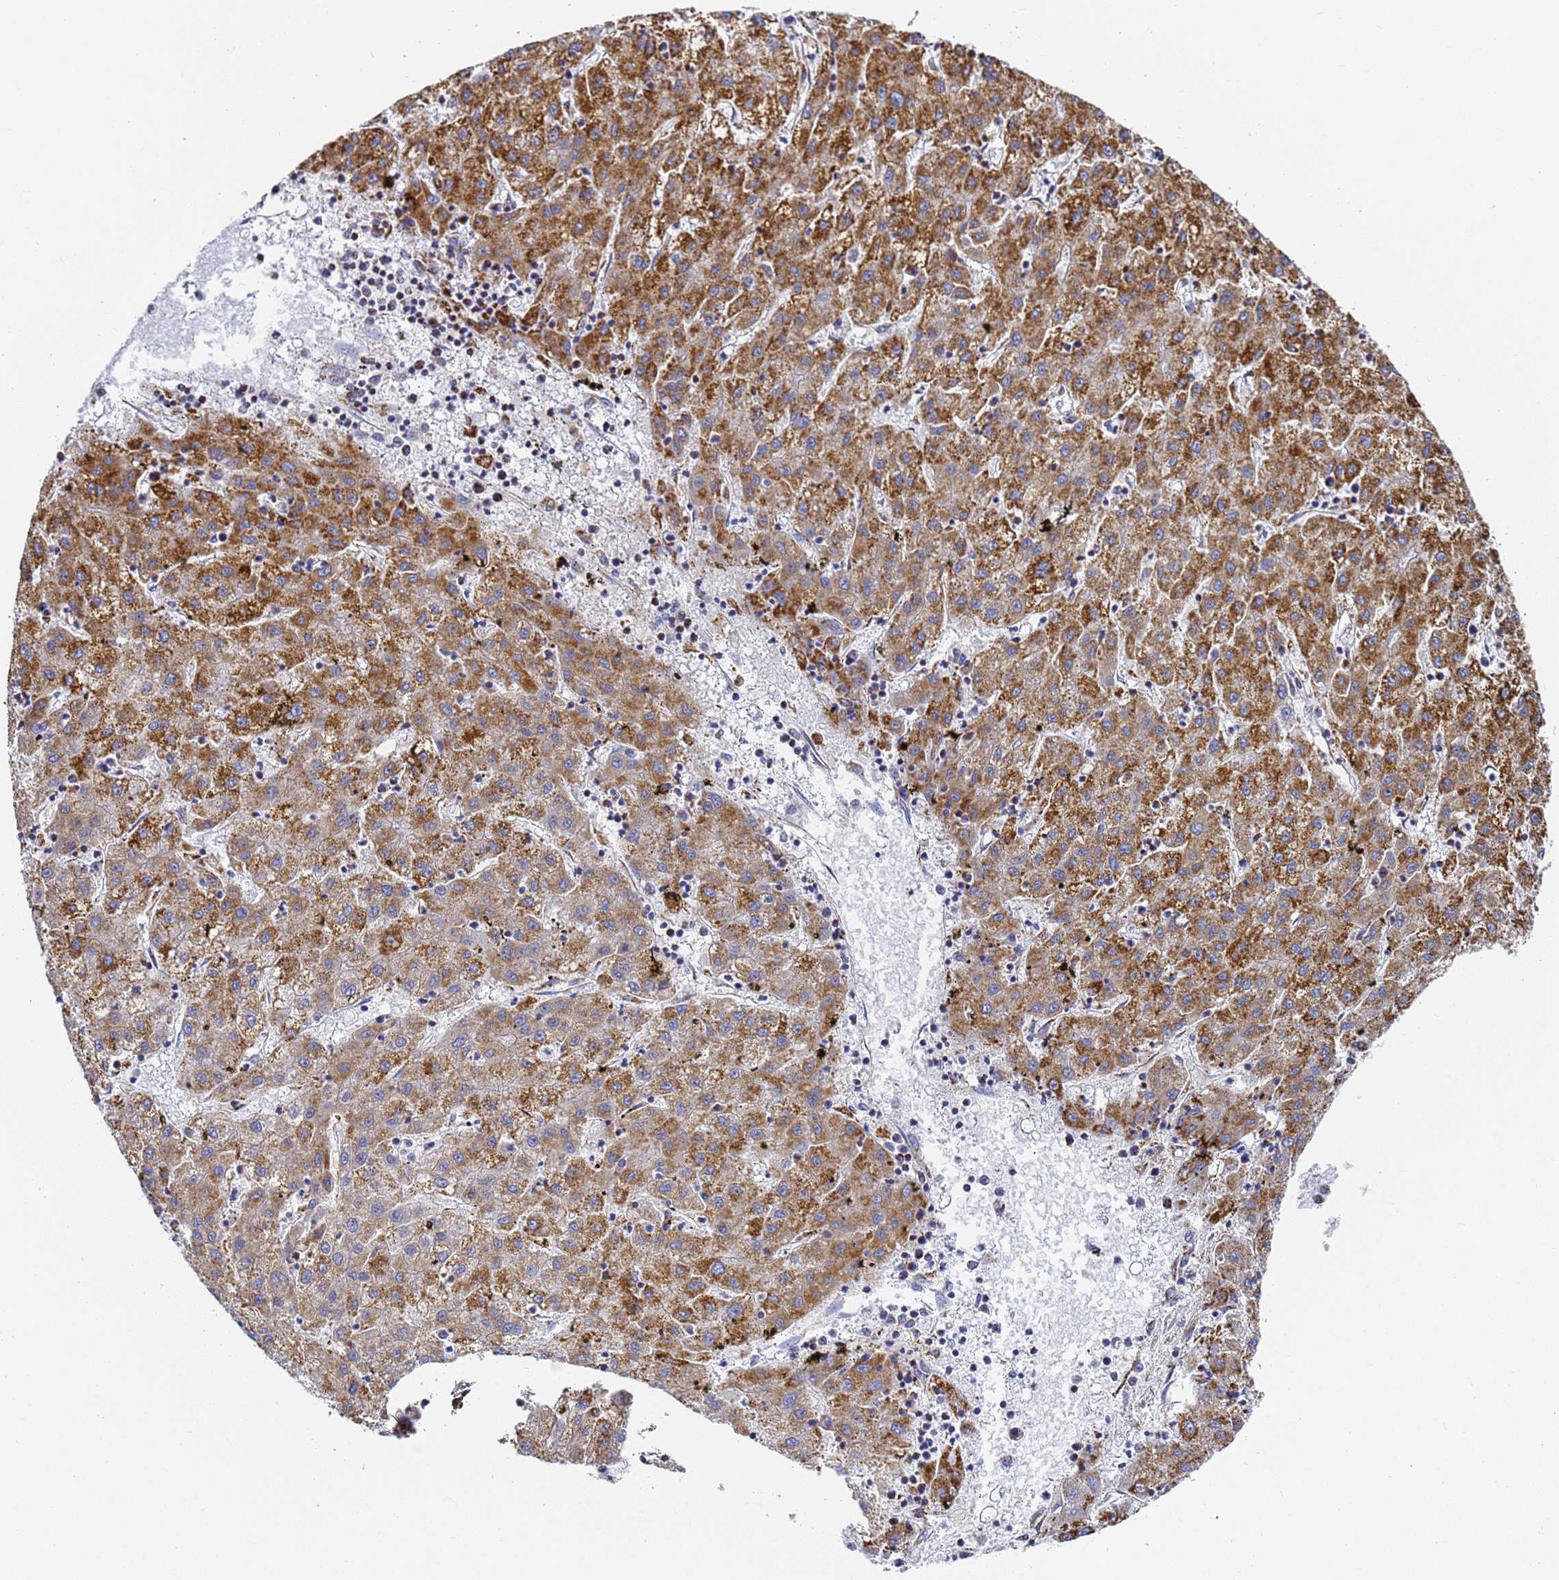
{"staining": {"intensity": "strong", "quantity": ">75%", "location": "cytoplasmic/membranous"}, "tissue": "liver cancer", "cell_type": "Tumor cells", "image_type": "cancer", "snomed": [{"axis": "morphology", "description": "Carcinoma, Hepatocellular, NOS"}, {"axis": "topography", "description": "Liver"}], "caption": "Liver cancer (hepatocellular carcinoma) stained for a protein shows strong cytoplasmic/membranous positivity in tumor cells. Immunohistochemistry (ihc) stains the protein in brown and the nuclei are stained blue.", "gene": "CNIH4", "patient": {"sex": "male", "age": 72}}